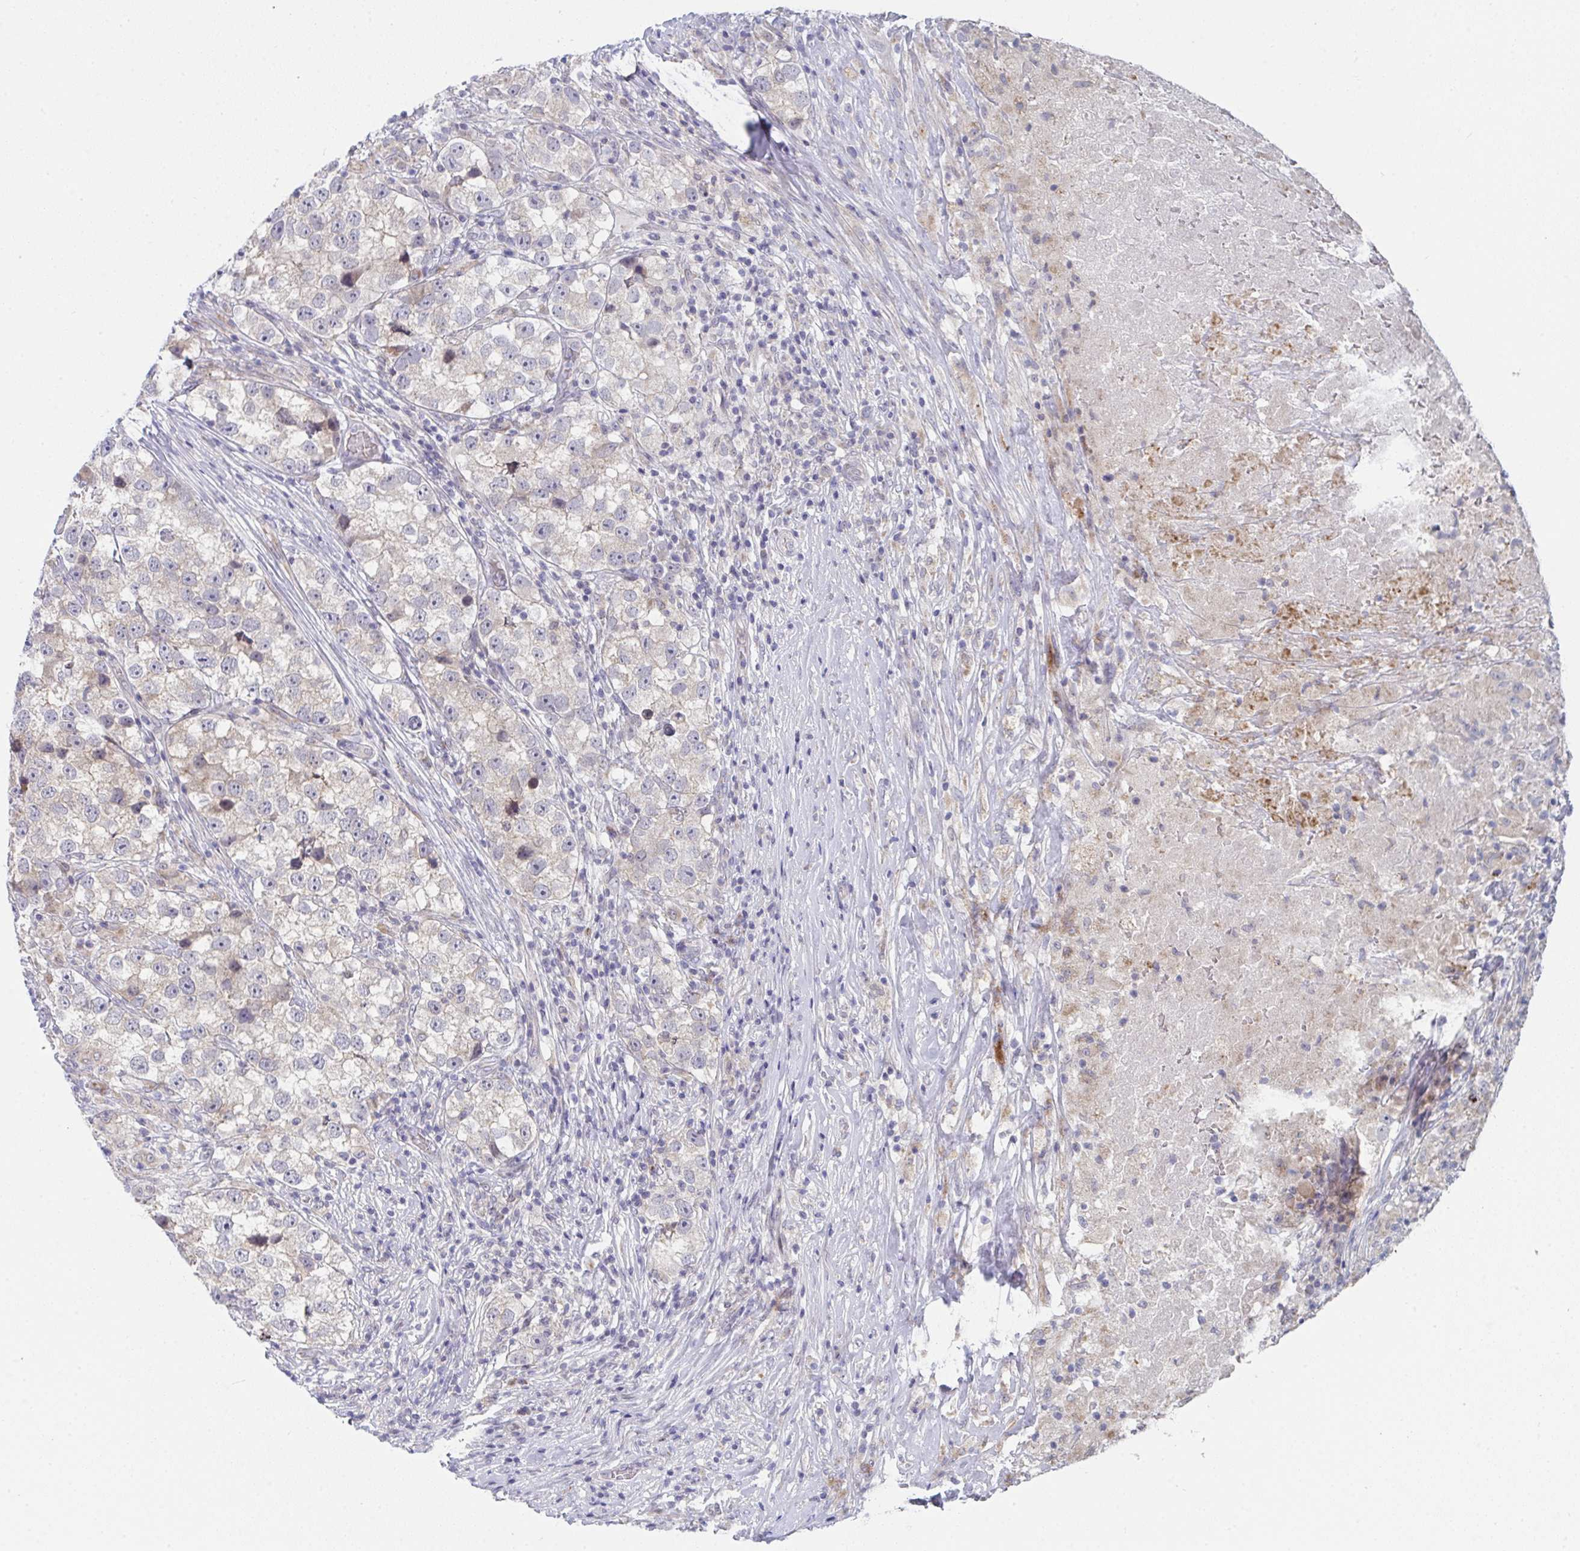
{"staining": {"intensity": "weak", "quantity": "25%-75%", "location": "cytoplasmic/membranous"}, "tissue": "testis cancer", "cell_type": "Tumor cells", "image_type": "cancer", "snomed": [{"axis": "morphology", "description": "Seminoma, NOS"}, {"axis": "topography", "description": "Testis"}], "caption": "Protein staining exhibits weak cytoplasmic/membranous staining in about 25%-75% of tumor cells in testis seminoma.", "gene": "VWDE", "patient": {"sex": "male", "age": 46}}